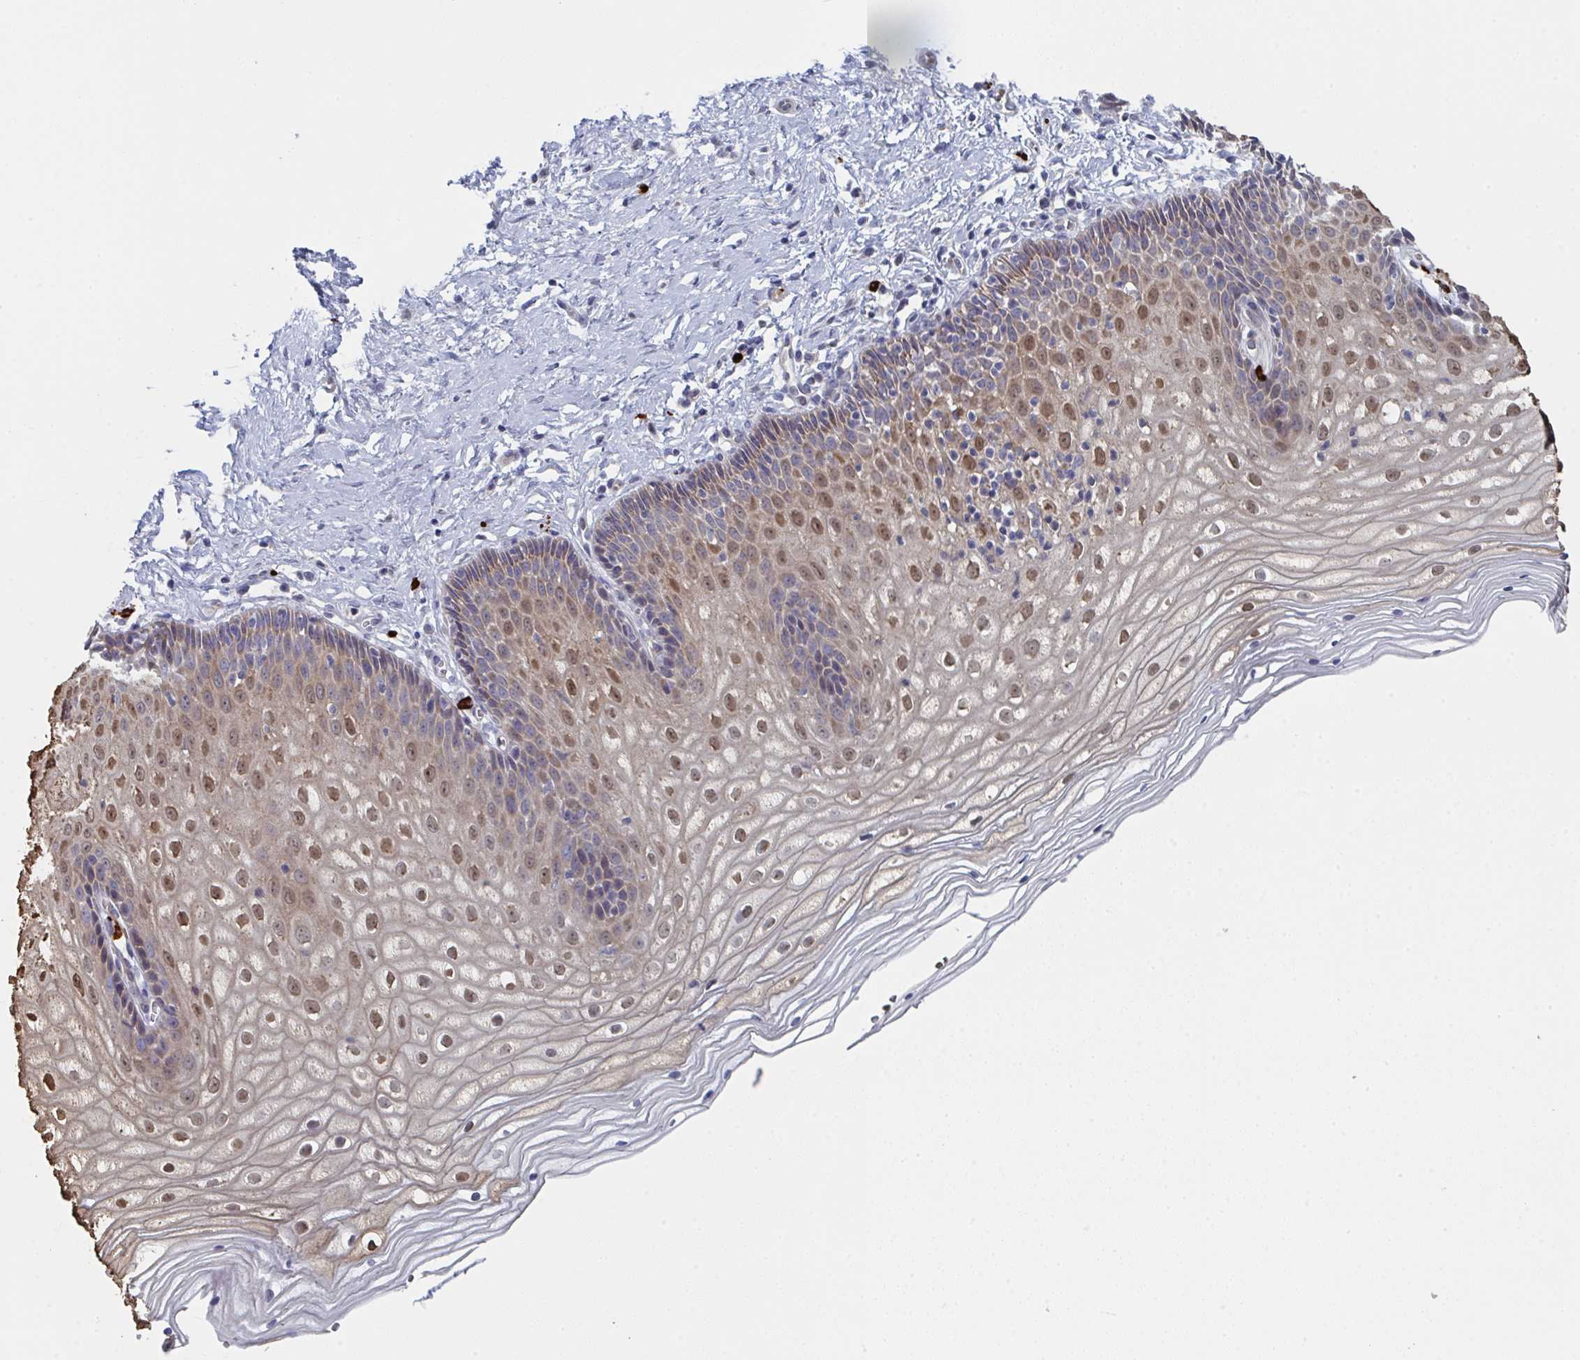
{"staining": {"intensity": "weak", "quantity": "25%-75%", "location": "cytoplasmic/membranous"}, "tissue": "cervix", "cell_type": "Glandular cells", "image_type": "normal", "snomed": [{"axis": "morphology", "description": "Normal tissue, NOS"}, {"axis": "topography", "description": "Cervix"}], "caption": "A histopathology image of cervix stained for a protein reveals weak cytoplasmic/membranous brown staining in glandular cells. The staining was performed using DAB (3,3'-diaminobenzidine), with brown indicating positive protein expression. Nuclei are stained blue with hematoxylin.", "gene": "ZNF684", "patient": {"sex": "female", "age": 36}}